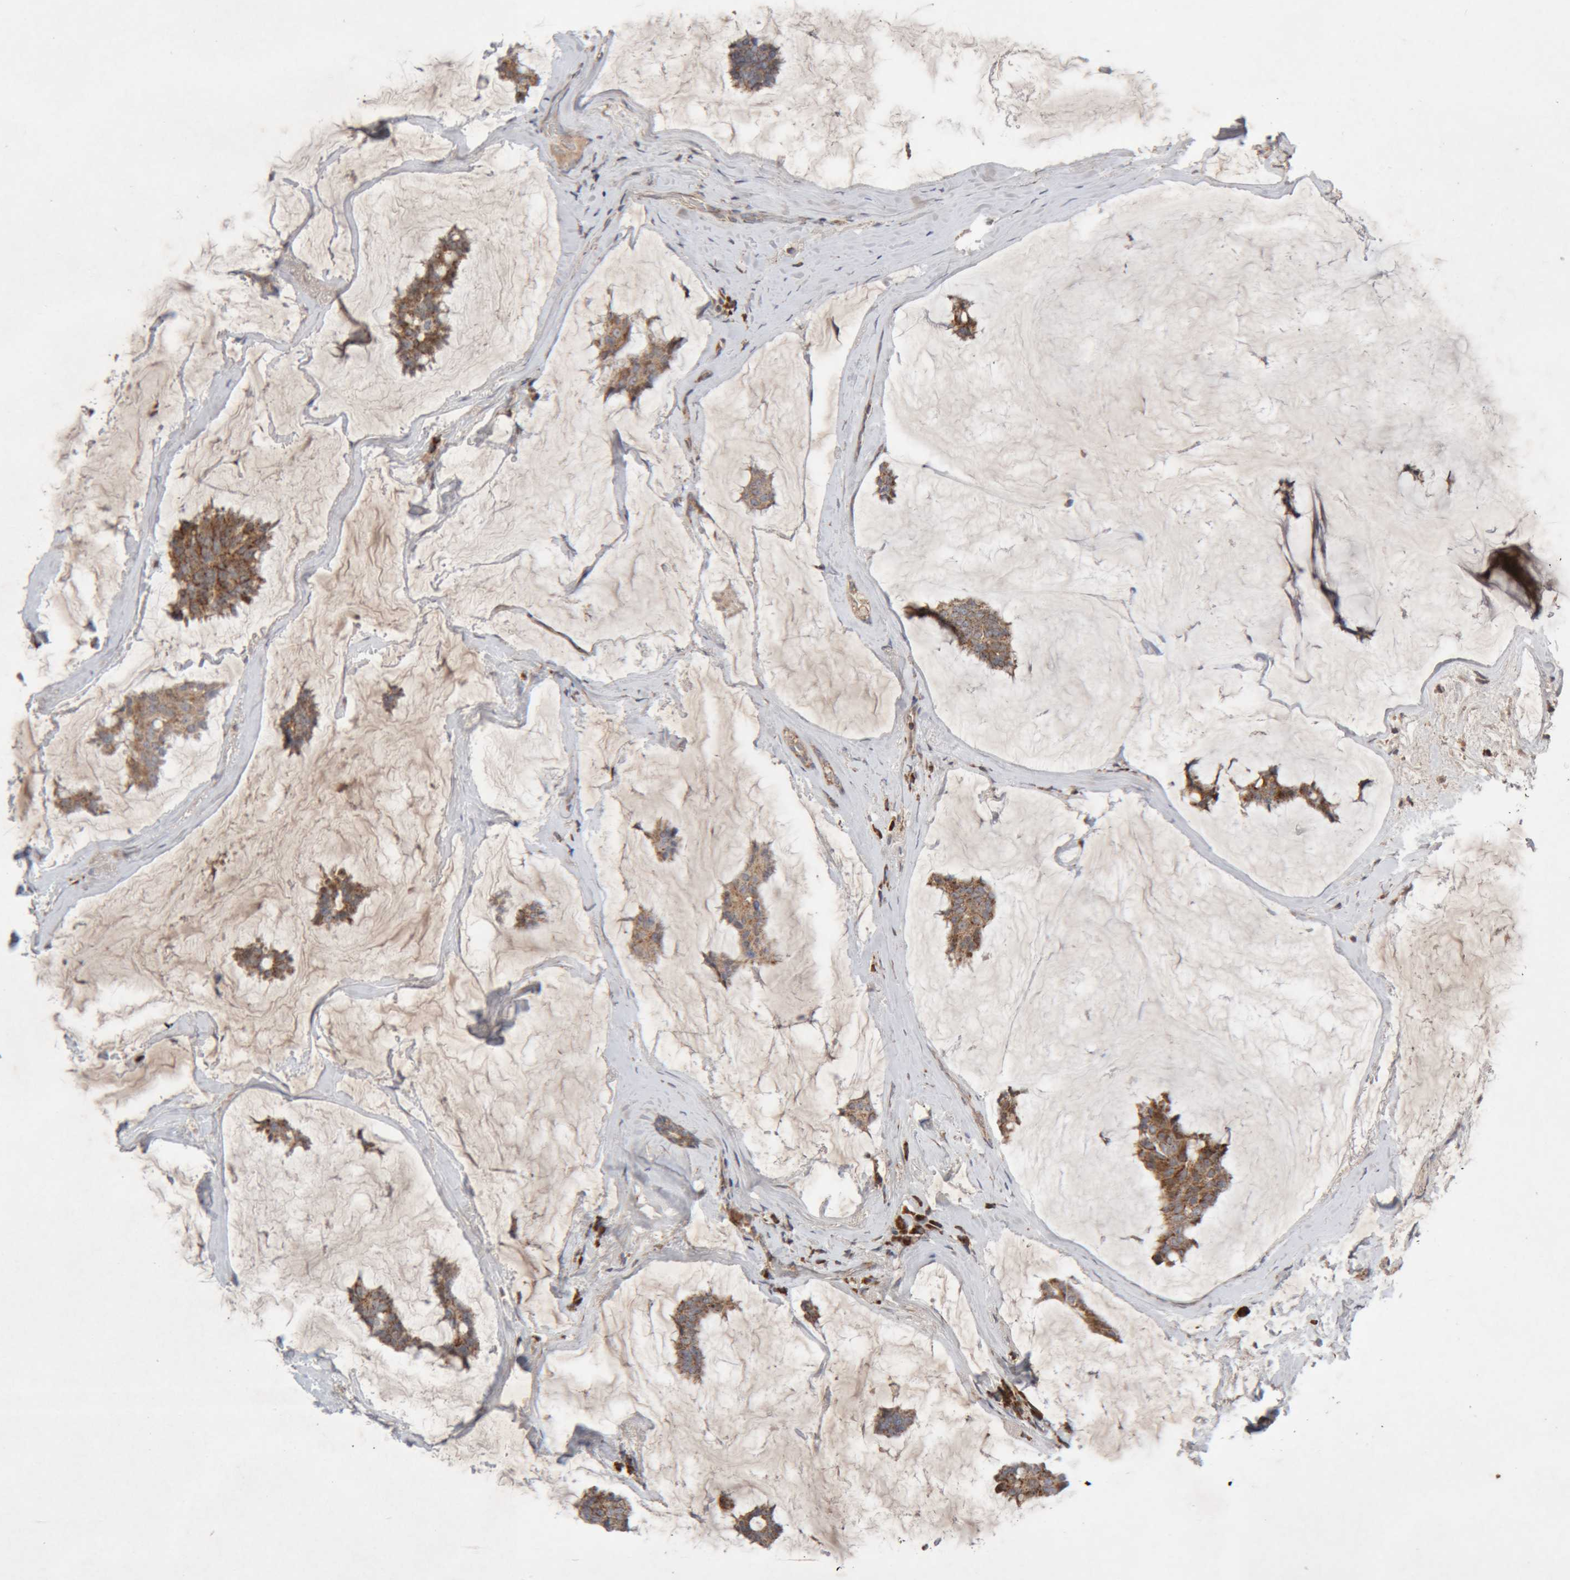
{"staining": {"intensity": "moderate", "quantity": ">75%", "location": "cytoplasmic/membranous"}, "tissue": "breast cancer", "cell_type": "Tumor cells", "image_type": "cancer", "snomed": [{"axis": "morphology", "description": "Duct carcinoma"}, {"axis": "topography", "description": "Breast"}], "caption": "Breast cancer stained with immunohistochemistry (IHC) demonstrates moderate cytoplasmic/membranous staining in about >75% of tumor cells. The staining was performed using DAB (3,3'-diaminobenzidine) to visualize the protein expression in brown, while the nuclei were stained in blue with hematoxylin (Magnification: 20x).", "gene": "KIF21B", "patient": {"sex": "female", "age": 93}}